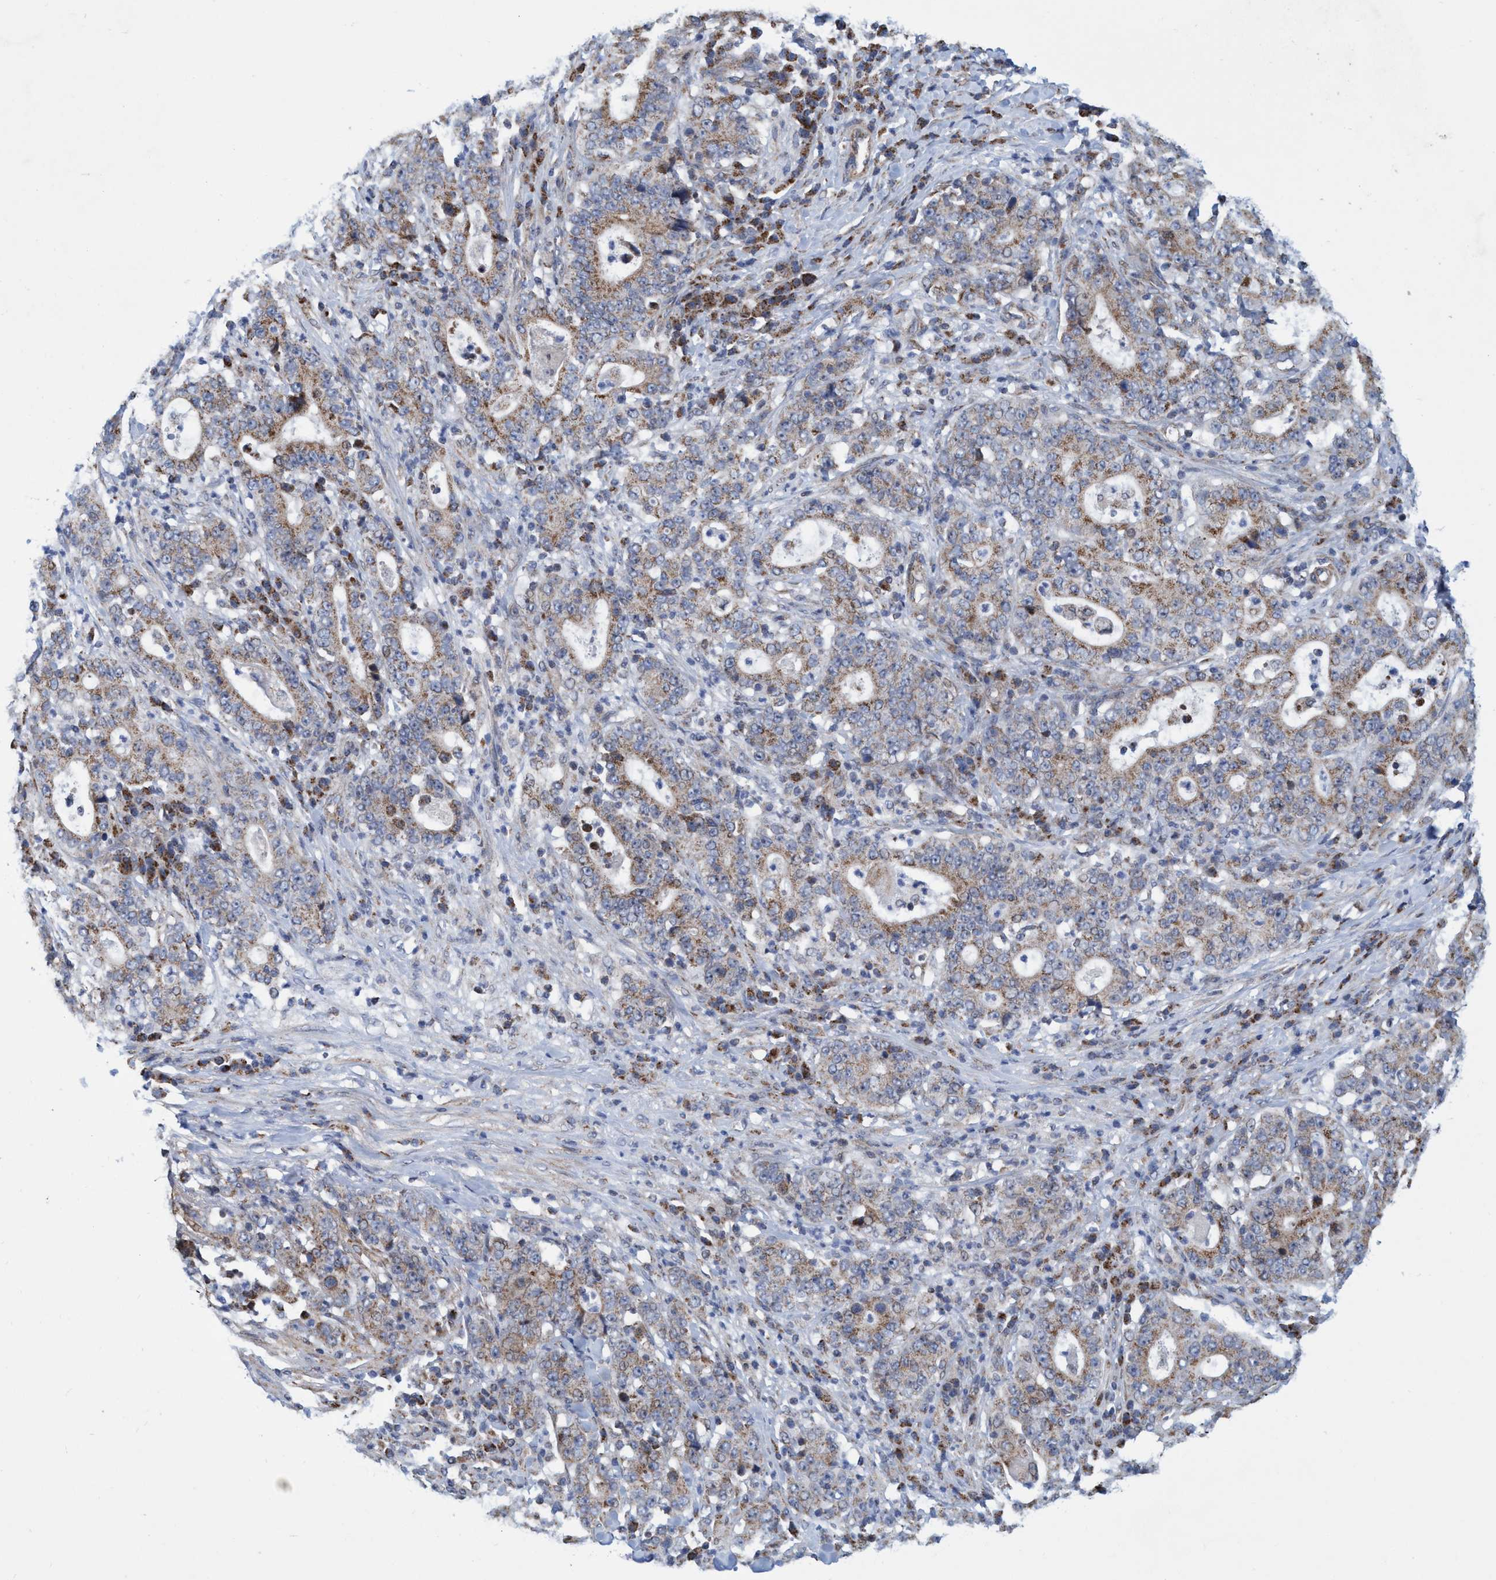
{"staining": {"intensity": "weak", "quantity": ">75%", "location": "cytoplasmic/membranous"}, "tissue": "stomach cancer", "cell_type": "Tumor cells", "image_type": "cancer", "snomed": [{"axis": "morphology", "description": "Normal tissue, NOS"}, {"axis": "morphology", "description": "Adenocarcinoma, NOS"}, {"axis": "topography", "description": "Stomach, upper"}, {"axis": "topography", "description": "Stomach"}], "caption": "Tumor cells demonstrate weak cytoplasmic/membranous expression in about >75% of cells in stomach cancer (adenocarcinoma).", "gene": "POLR1F", "patient": {"sex": "male", "age": 59}}